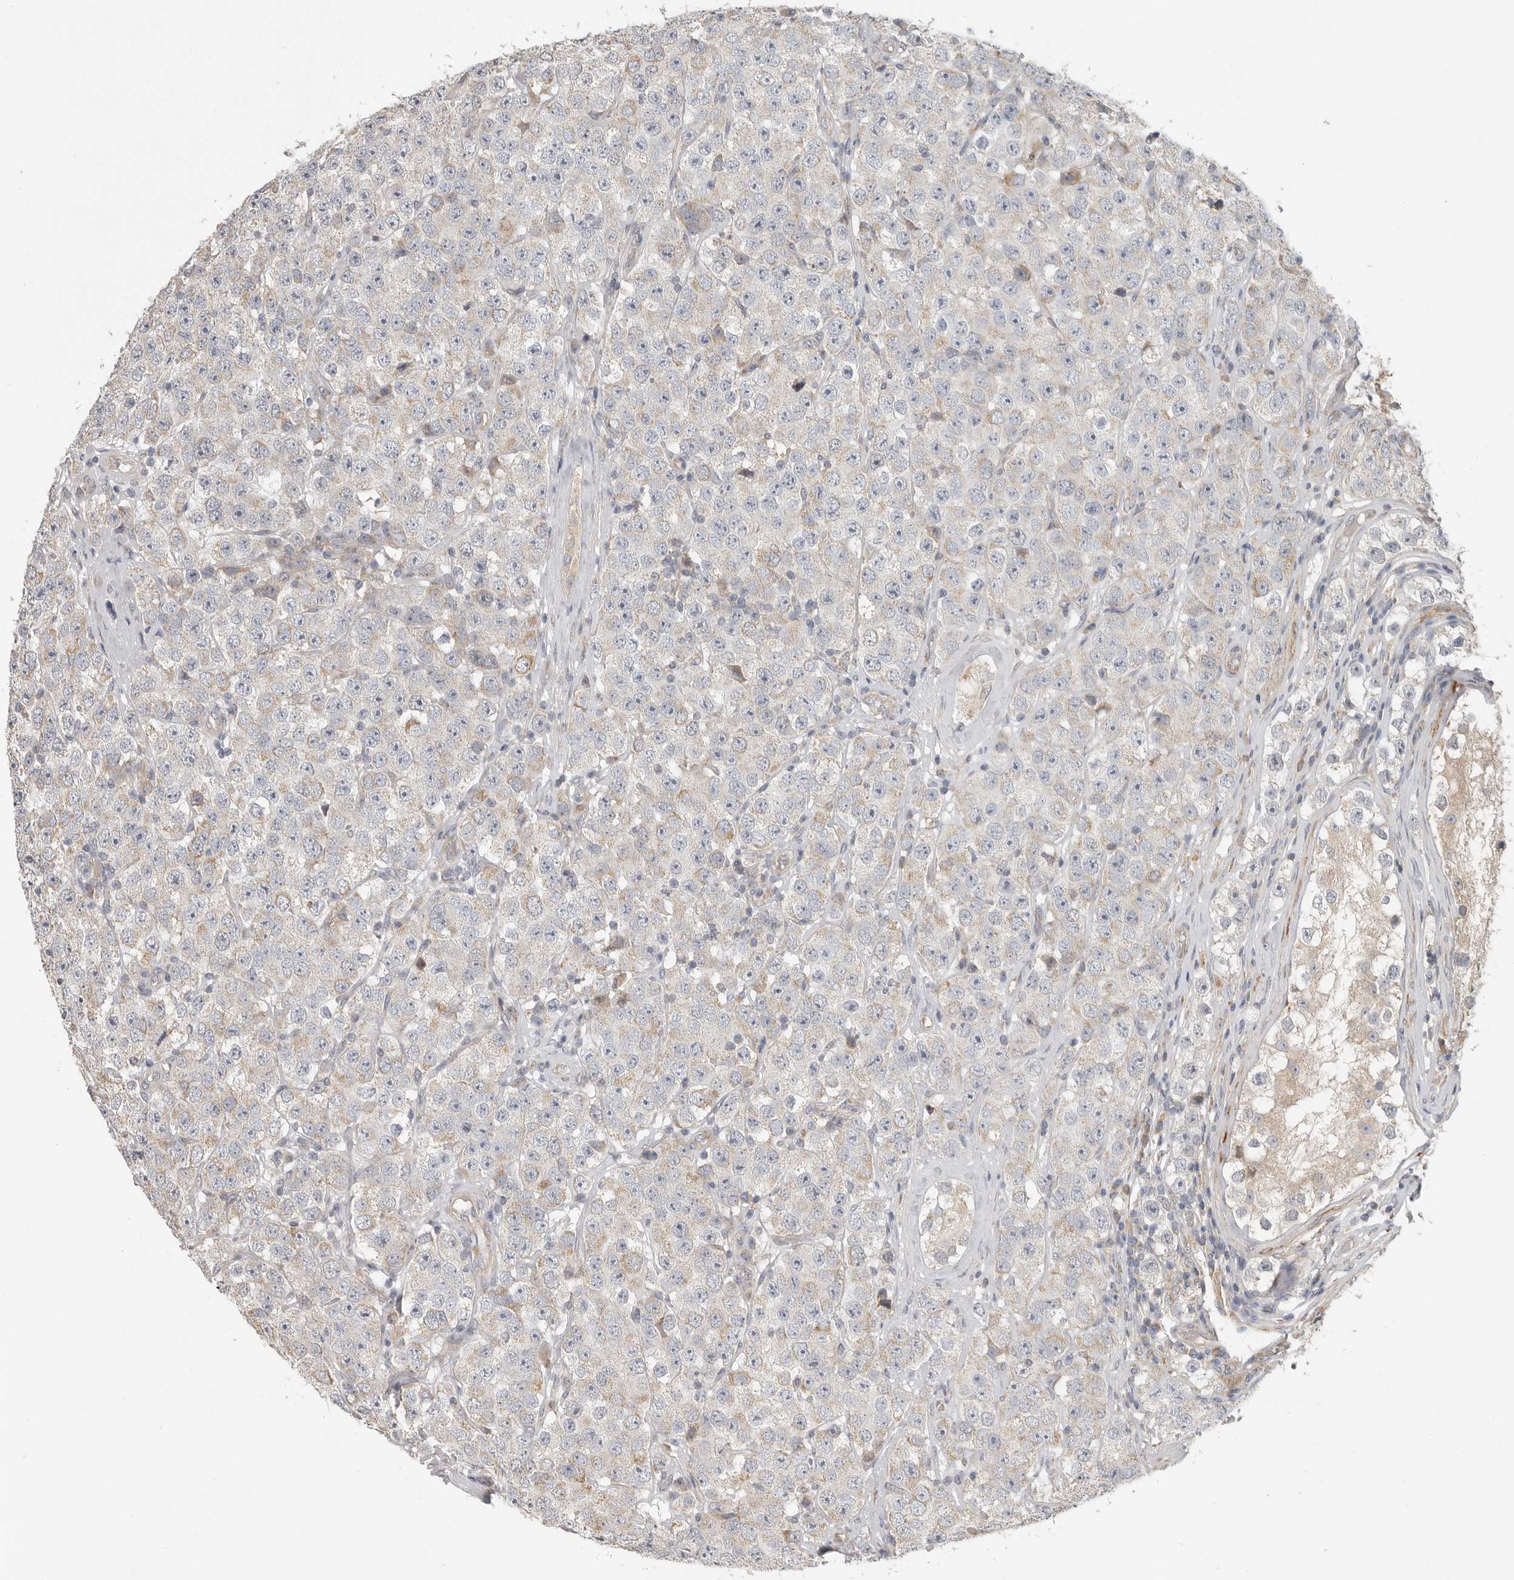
{"staining": {"intensity": "weak", "quantity": "<25%", "location": "cytoplasmic/membranous"}, "tissue": "testis cancer", "cell_type": "Tumor cells", "image_type": "cancer", "snomed": [{"axis": "morphology", "description": "Seminoma, NOS"}, {"axis": "morphology", "description": "Carcinoma, Embryonal, NOS"}, {"axis": "topography", "description": "Testis"}], "caption": "A photomicrograph of human testis cancer is negative for staining in tumor cells.", "gene": "UNK", "patient": {"sex": "male", "age": 28}}